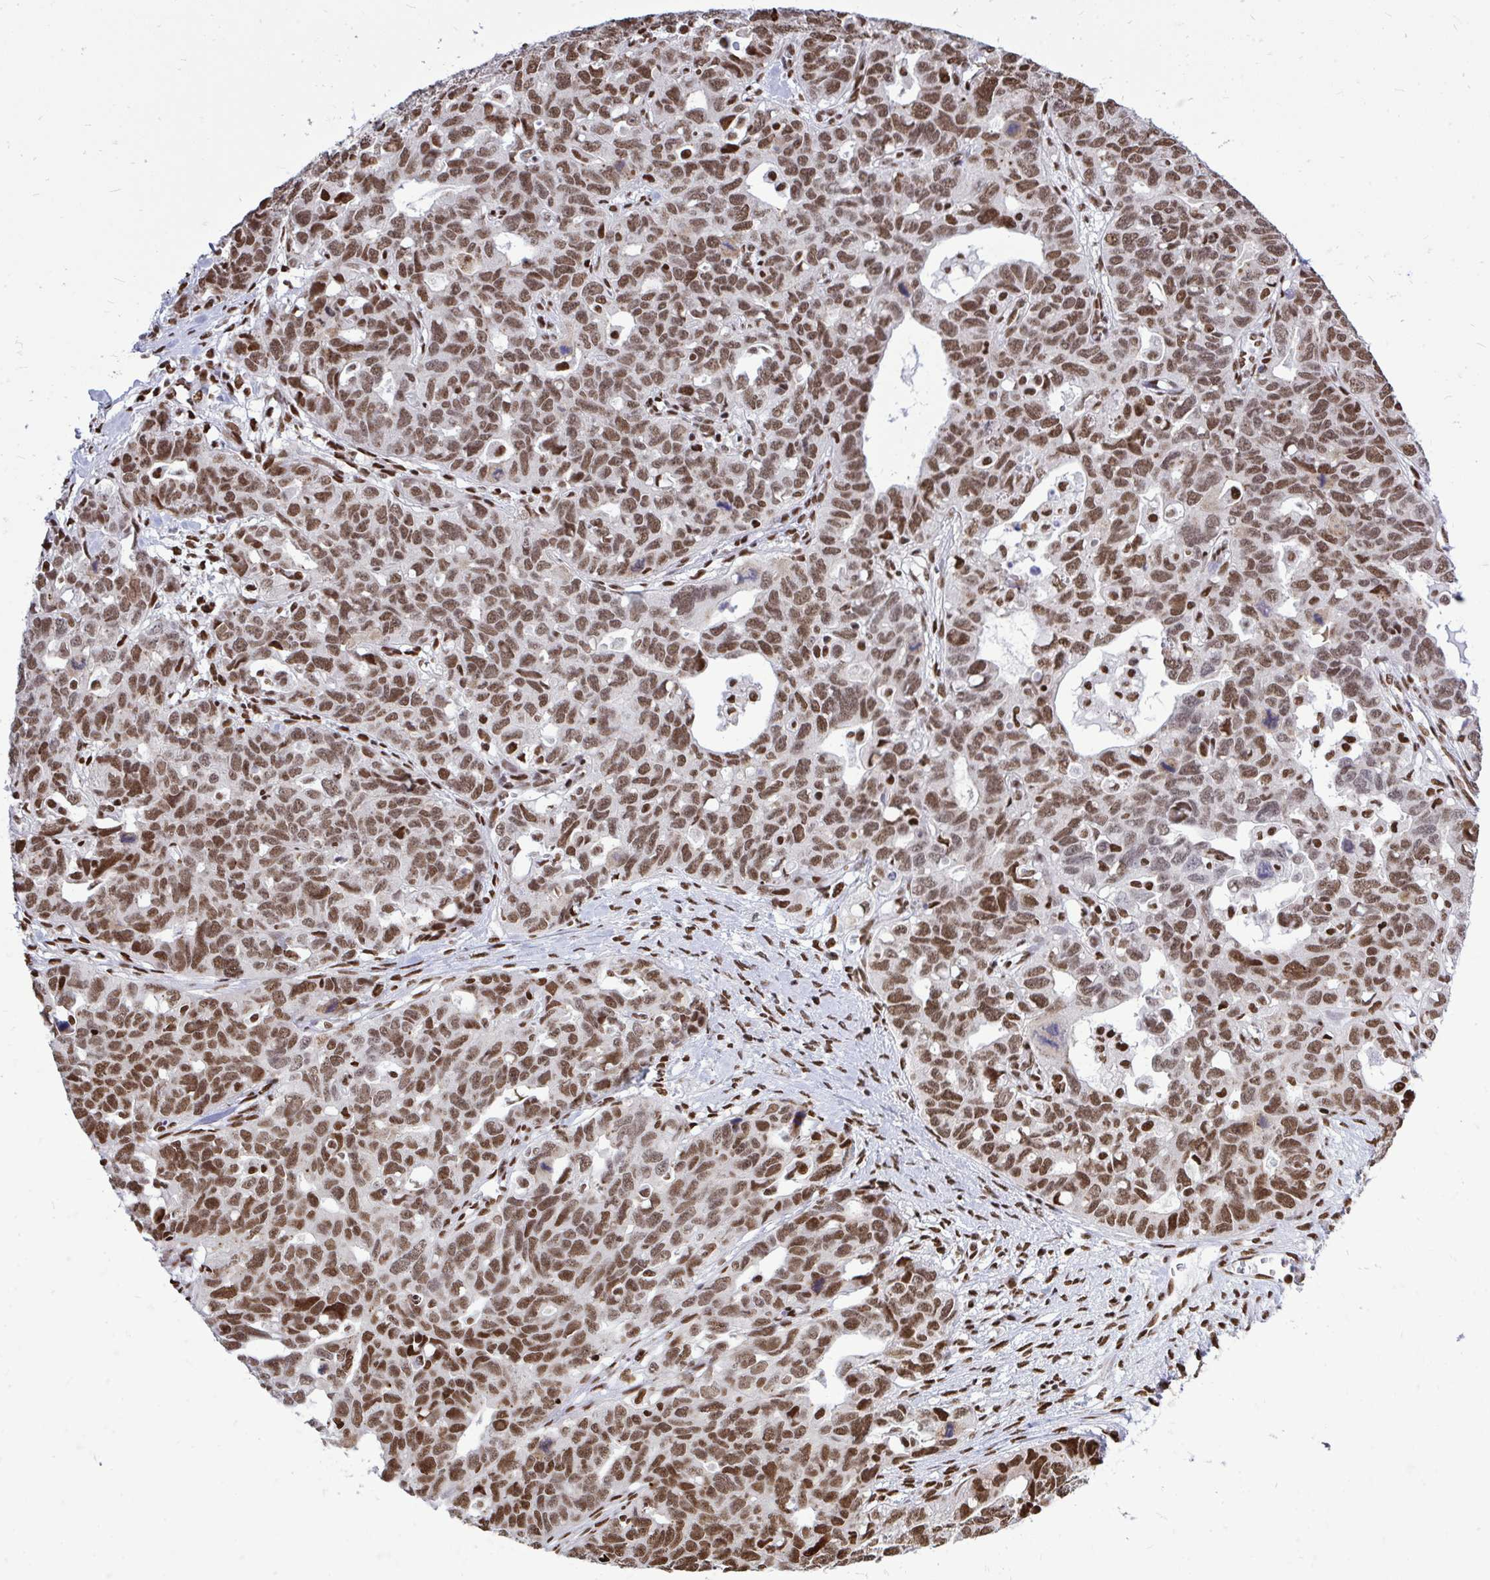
{"staining": {"intensity": "strong", "quantity": ">75%", "location": "nuclear"}, "tissue": "ovarian cancer", "cell_type": "Tumor cells", "image_type": "cancer", "snomed": [{"axis": "morphology", "description": "Cystadenocarcinoma, serous, NOS"}, {"axis": "topography", "description": "Ovary"}], "caption": "Immunohistochemical staining of ovarian serous cystadenocarcinoma displays high levels of strong nuclear expression in approximately >75% of tumor cells.", "gene": "TBL1Y", "patient": {"sex": "female", "age": 69}}